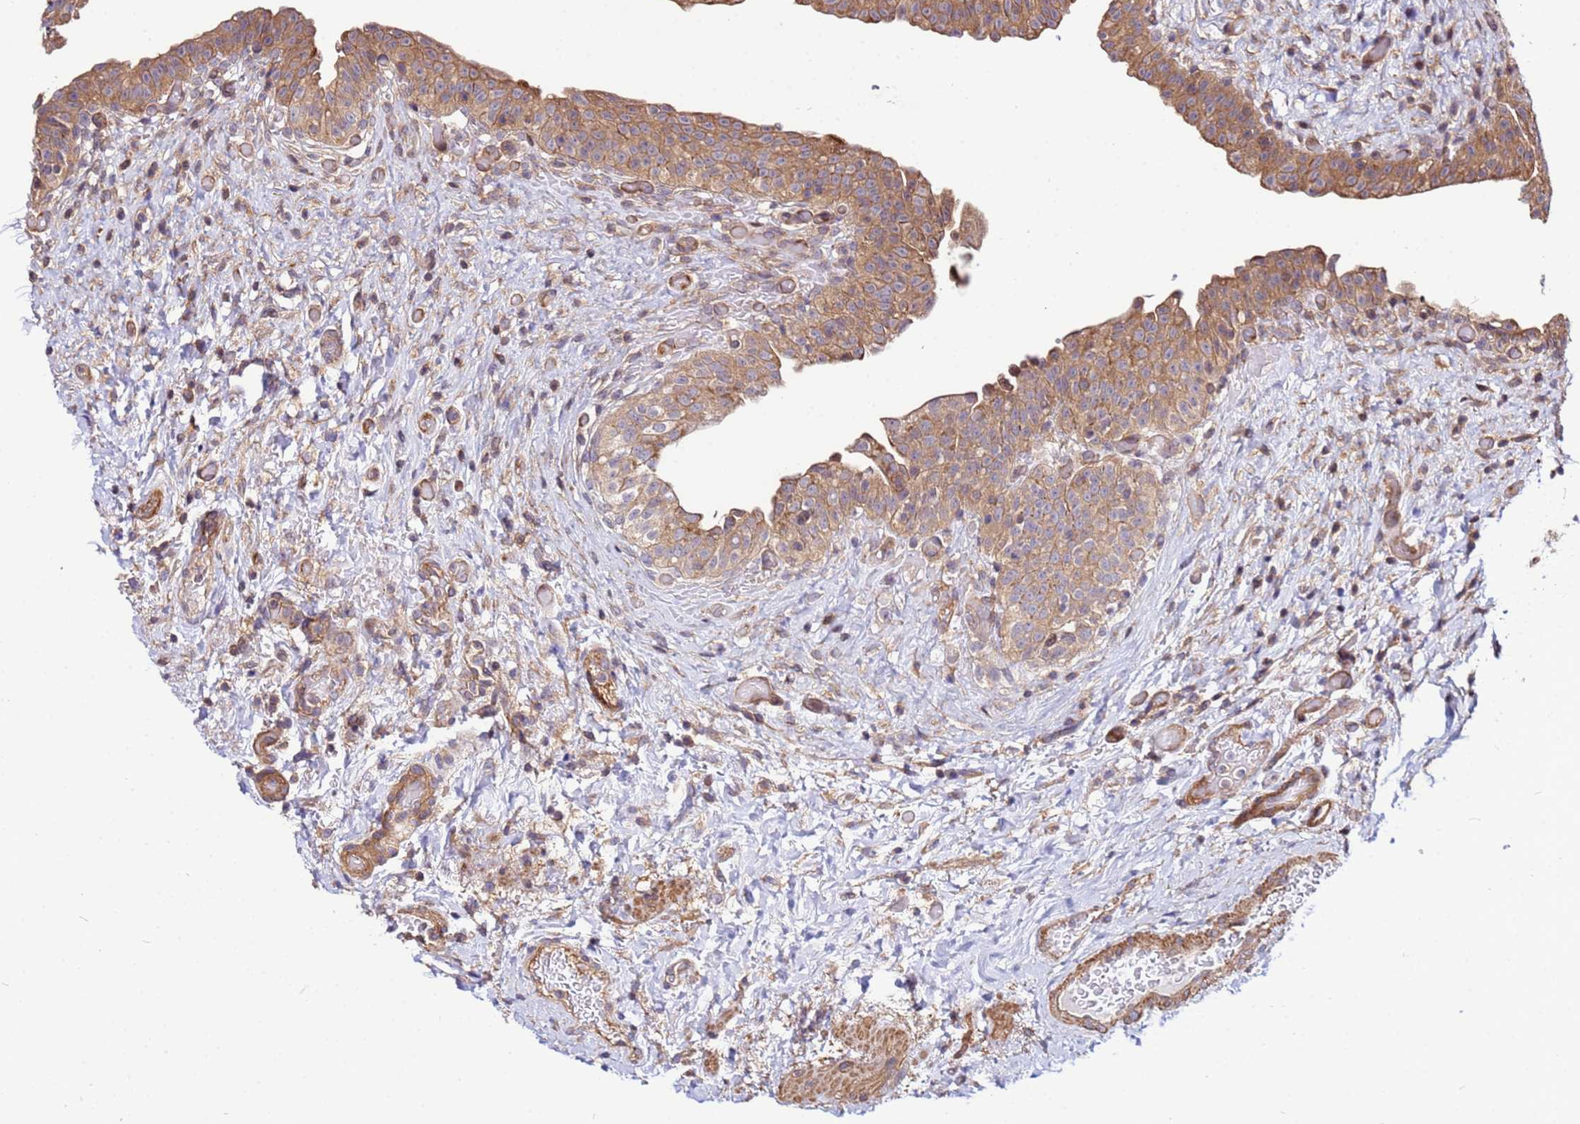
{"staining": {"intensity": "moderate", "quantity": ">75%", "location": "cytoplasmic/membranous"}, "tissue": "urinary bladder", "cell_type": "Urothelial cells", "image_type": "normal", "snomed": [{"axis": "morphology", "description": "Normal tissue, NOS"}, {"axis": "topography", "description": "Urinary bladder"}], "caption": "Urinary bladder stained for a protein exhibits moderate cytoplasmic/membranous positivity in urothelial cells.", "gene": "STK38L", "patient": {"sex": "male", "age": 69}}